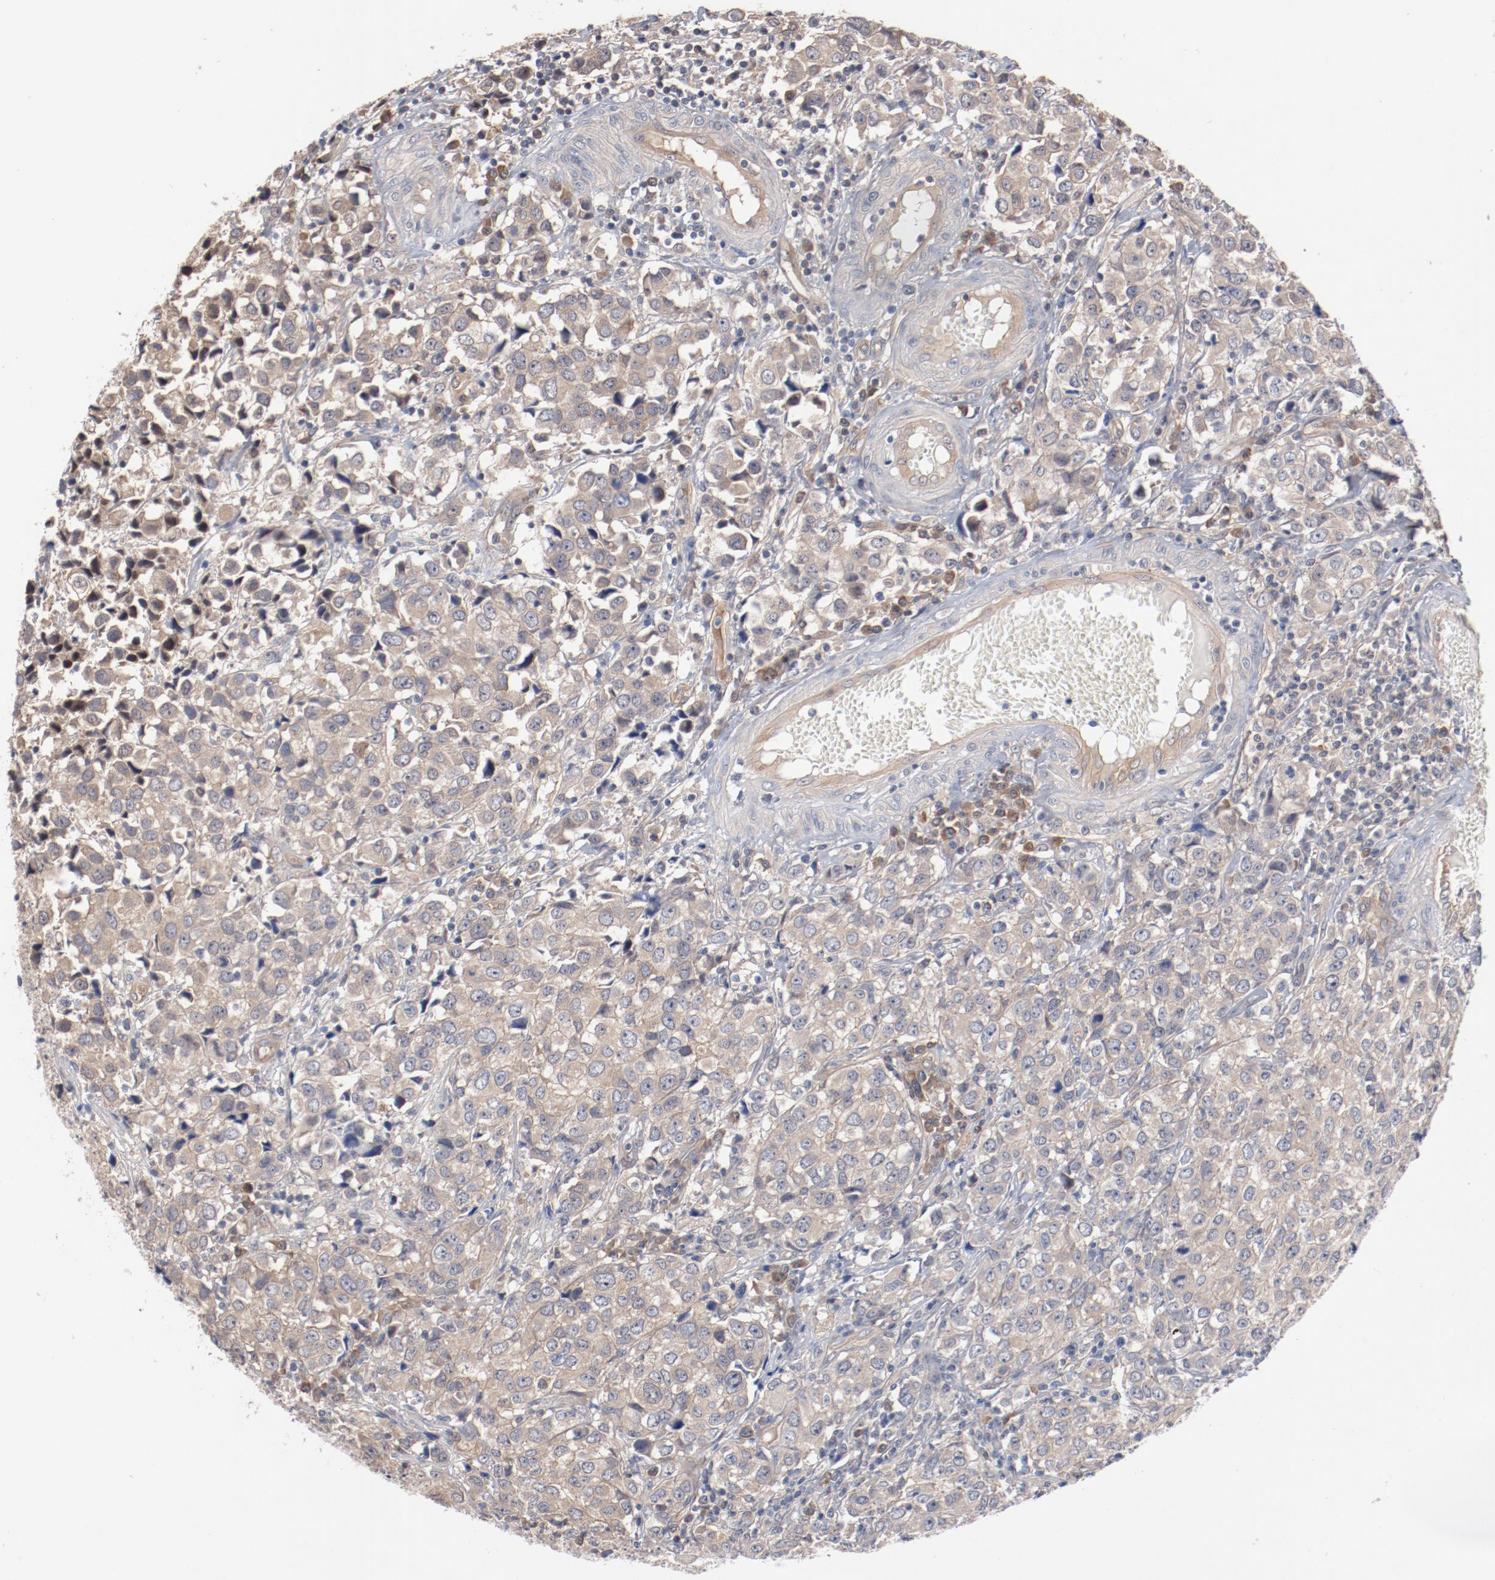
{"staining": {"intensity": "negative", "quantity": "none", "location": "none"}, "tissue": "urothelial cancer", "cell_type": "Tumor cells", "image_type": "cancer", "snomed": [{"axis": "morphology", "description": "Urothelial carcinoma, High grade"}, {"axis": "topography", "description": "Urinary bladder"}], "caption": "There is no significant staining in tumor cells of high-grade urothelial carcinoma.", "gene": "PITPNM2", "patient": {"sex": "female", "age": 75}}